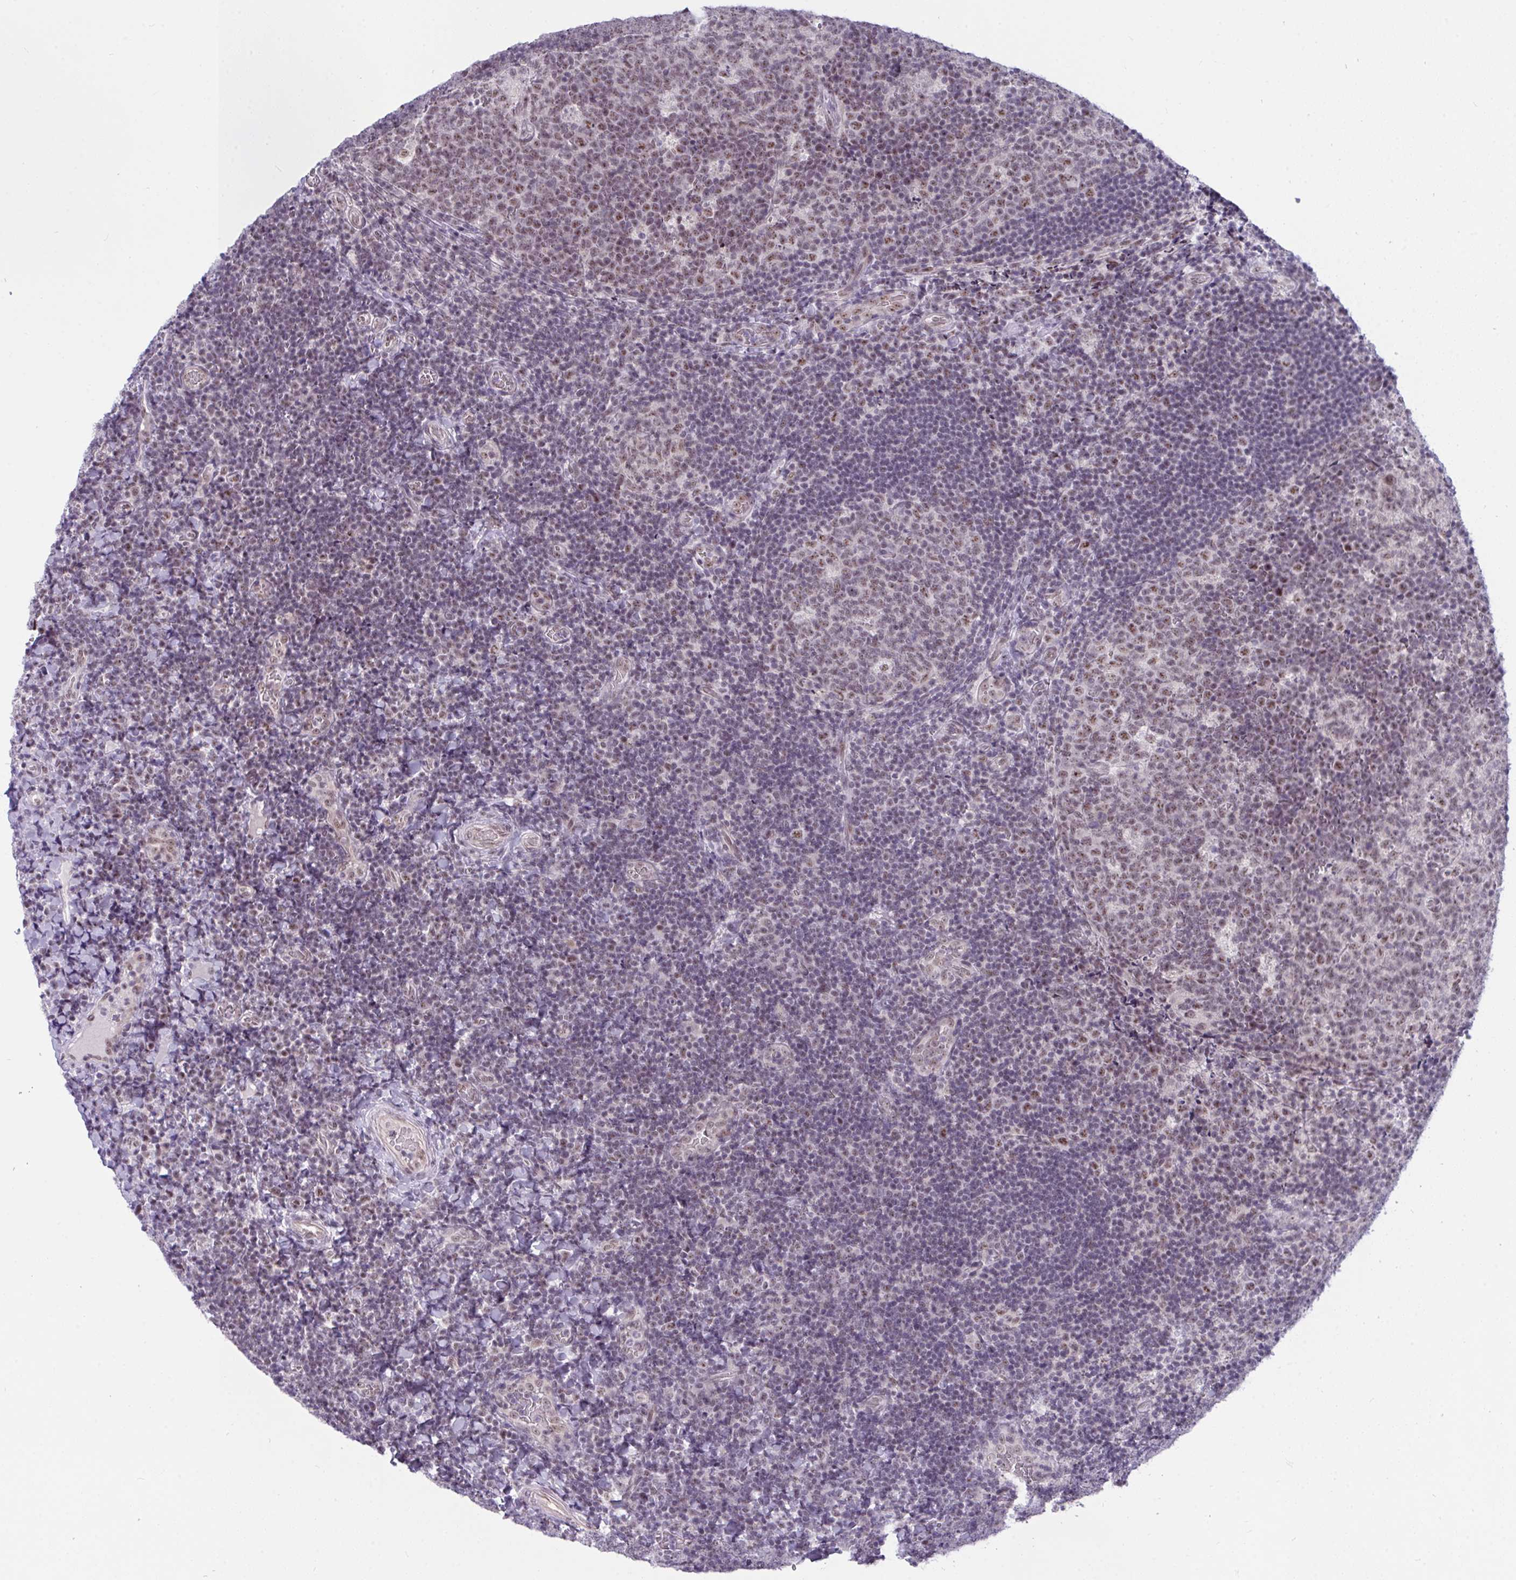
{"staining": {"intensity": "weak", "quantity": "25%-75%", "location": "nuclear"}, "tissue": "tonsil", "cell_type": "Germinal center cells", "image_type": "normal", "snomed": [{"axis": "morphology", "description": "Normal tissue, NOS"}, {"axis": "topography", "description": "Tonsil"}], "caption": "Normal tonsil shows weak nuclear staining in approximately 25%-75% of germinal center cells.", "gene": "PRR14", "patient": {"sex": "male", "age": 17}}